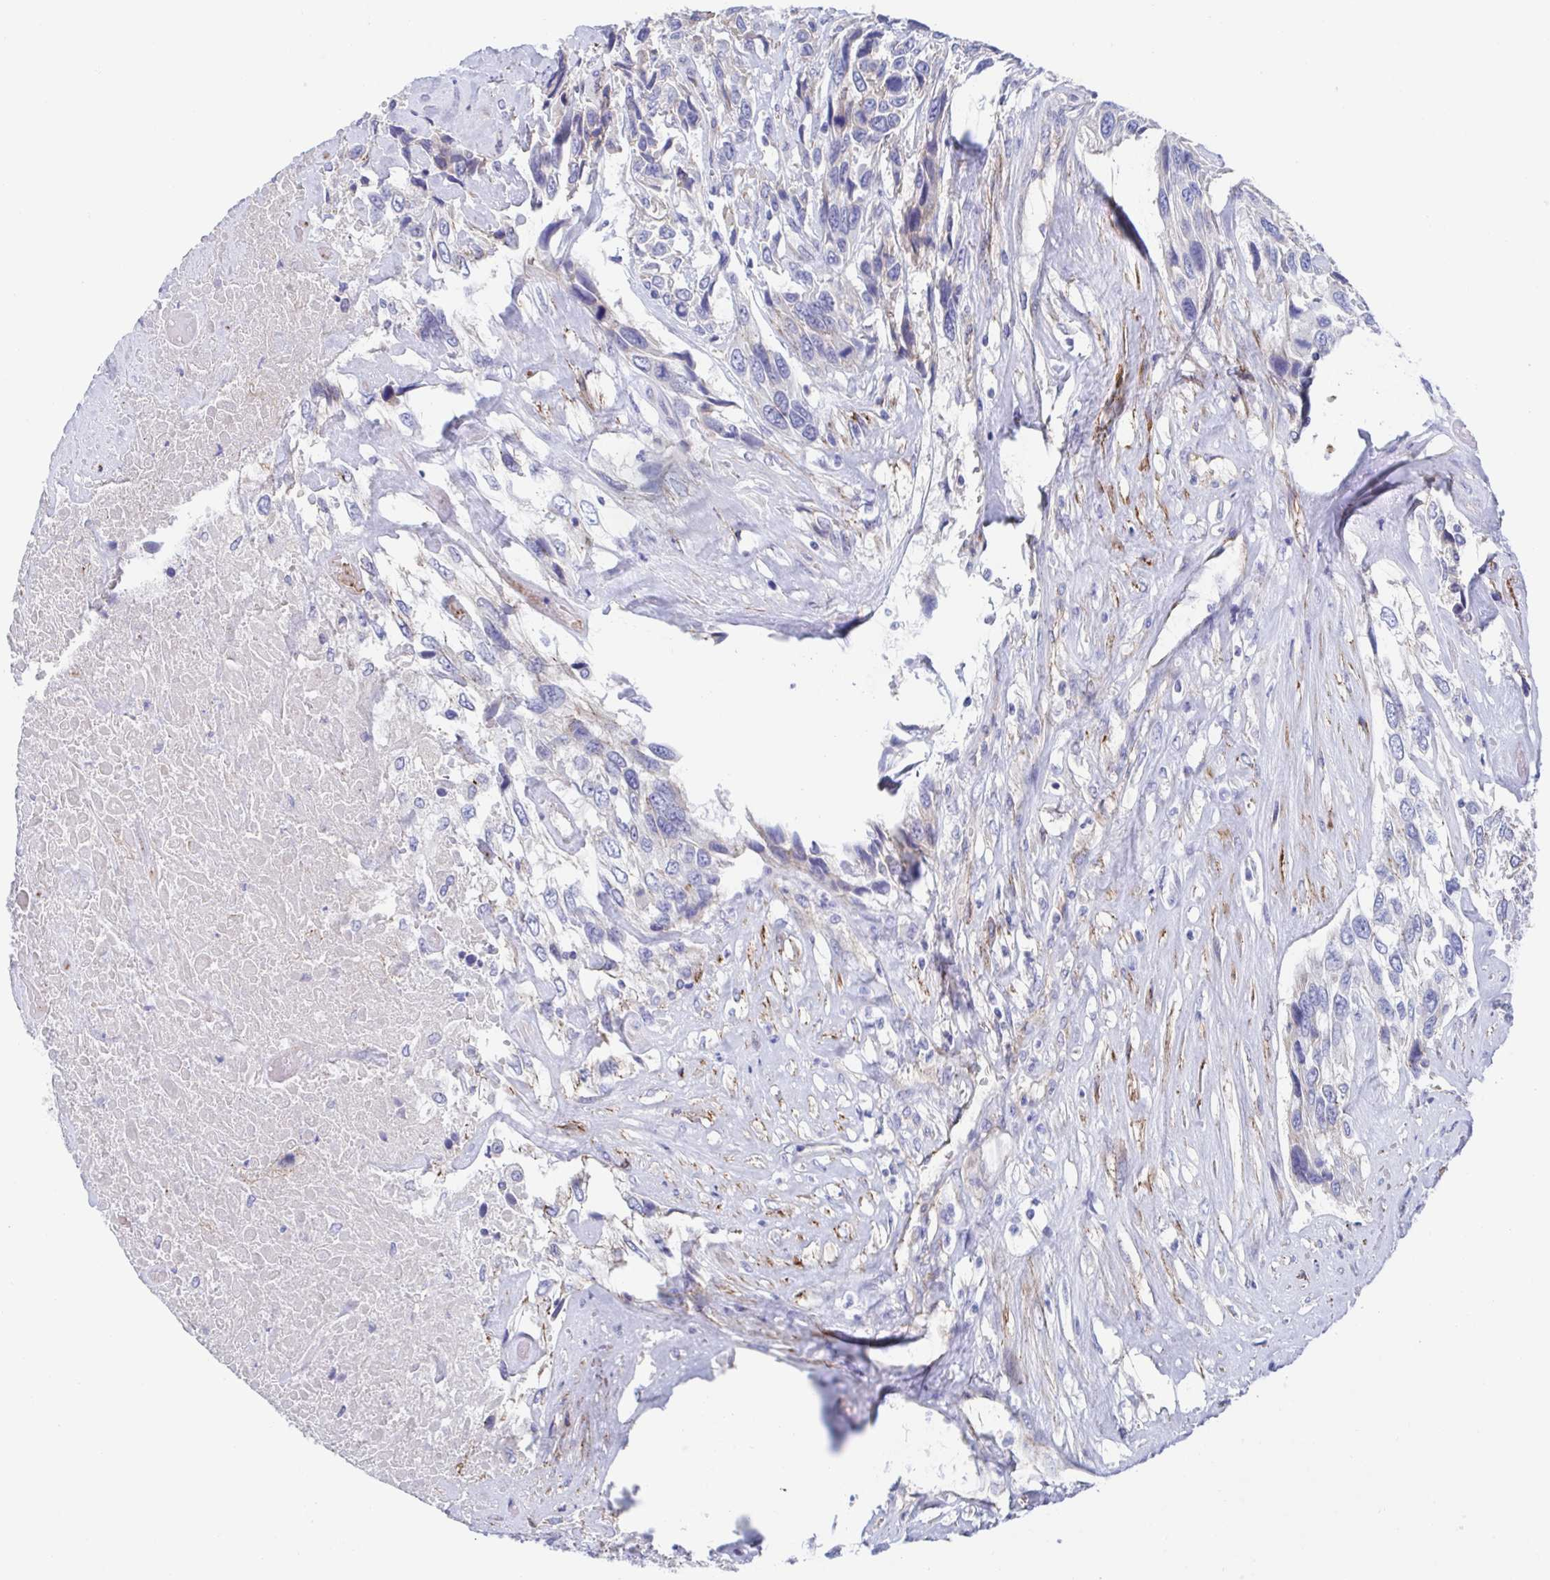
{"staining": {"intensity": "negative", "quantity": "none", "location": "none"}, "tissue": "urothelial cancer", "cell_type": "Tumor cells", "image_type": "cancer", "snomed": [{"axis": "morphology", "description": "Urothelial carcinoma, High grade"}, {"axis": "topography", "description": "Urinary bladder"}], "caption": "This is an immunohistochemistry (IHC) image of human high-grade urothelial carcinoma. There is no positivity in tumor cells.", "gene": "CDH2", "patient": {"sex": "female", "age": 70}}